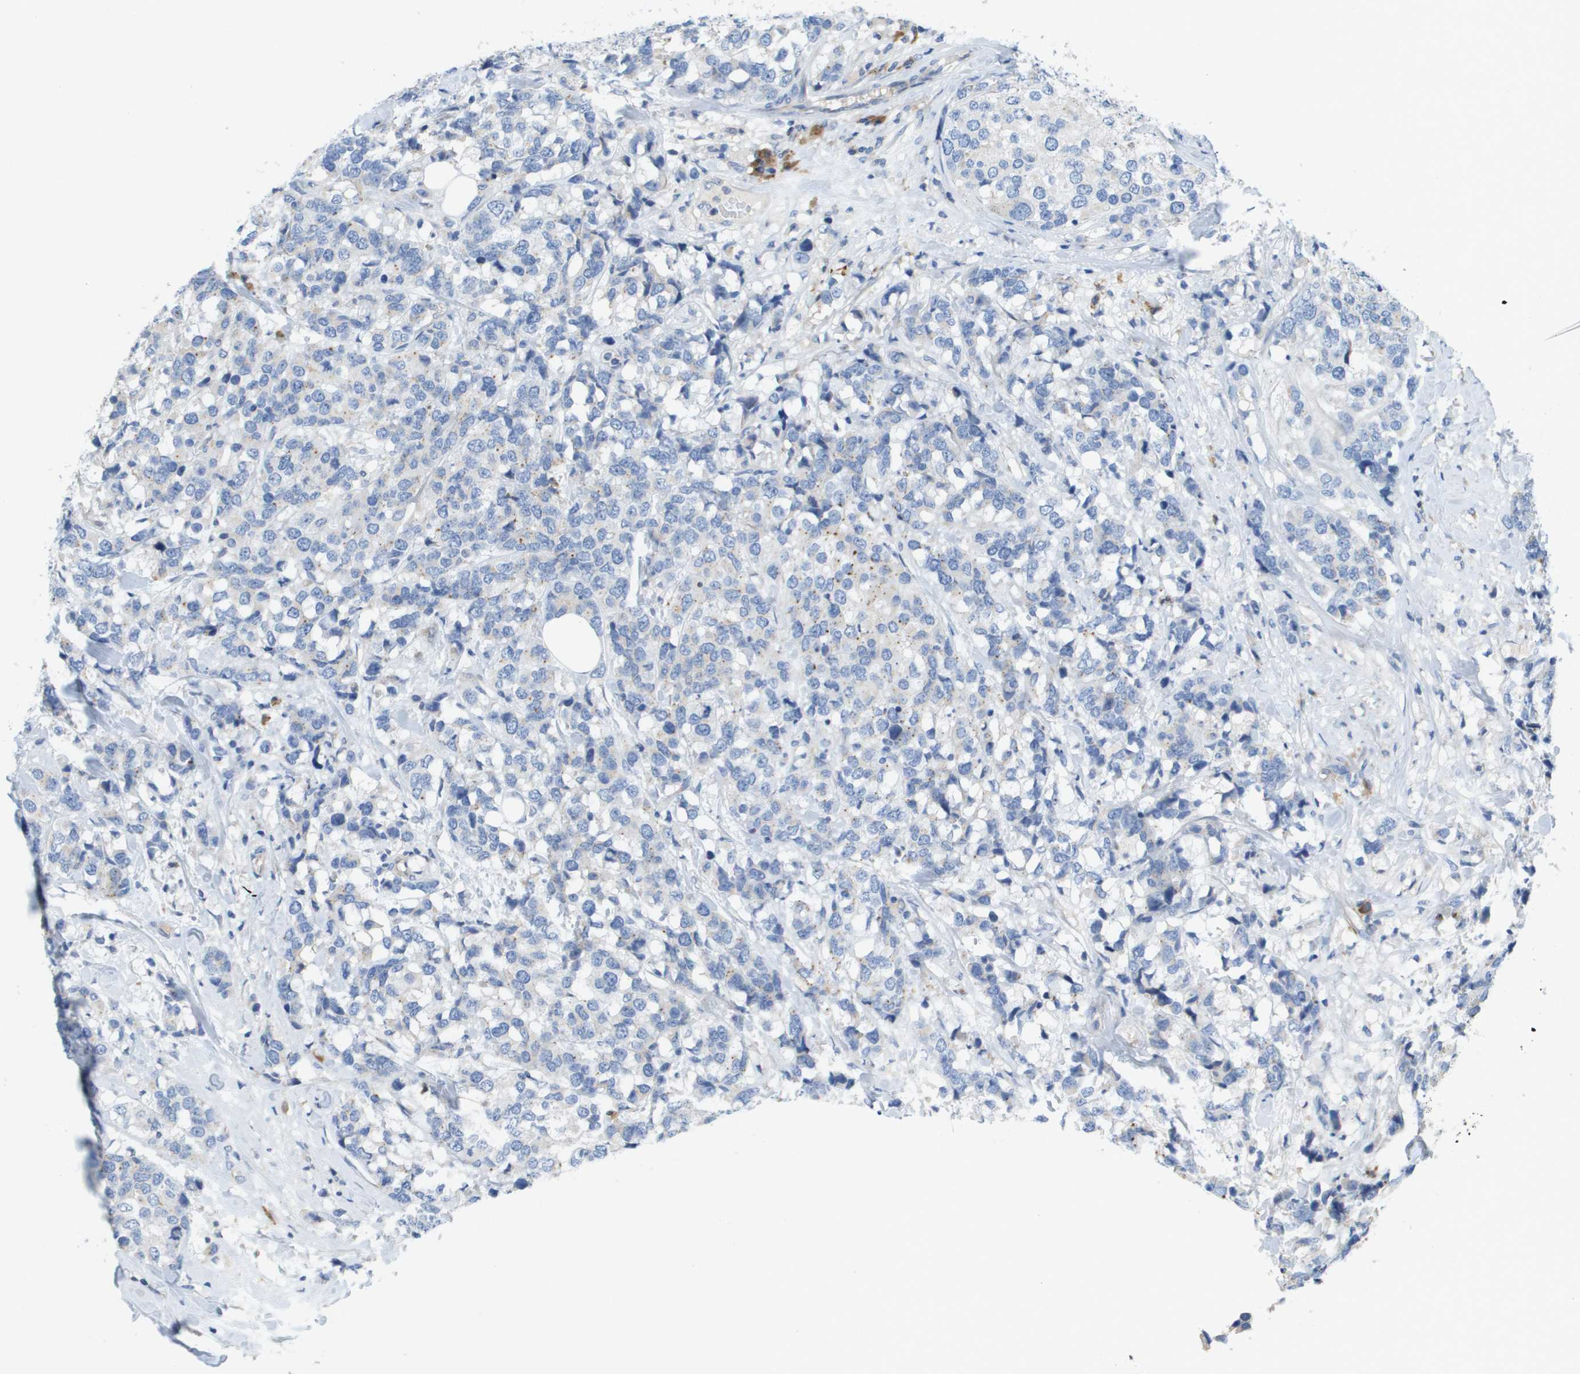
{"staining": {"intensity": "moderate", "quantity": "<25%", "location": "cytoplasmic/membranous"}, "tissue": "breast cancer", "cell_type": "Tumor cells", "image_type": "cancer", "snomed": [{"axis": "morphology", "description": "Lobular carcinoma"}, {"axis": "topography", "description": "Breast"}], "caption": "IHC image of breast cancer (lobular carcinoma) stained for a protein (brown), which reveals low levels of moderate cytoplasmic/membranous staining in about <25% of tumor cells.", "gene": "CASP10", "patient": {"sex": "female", "age": 59}}